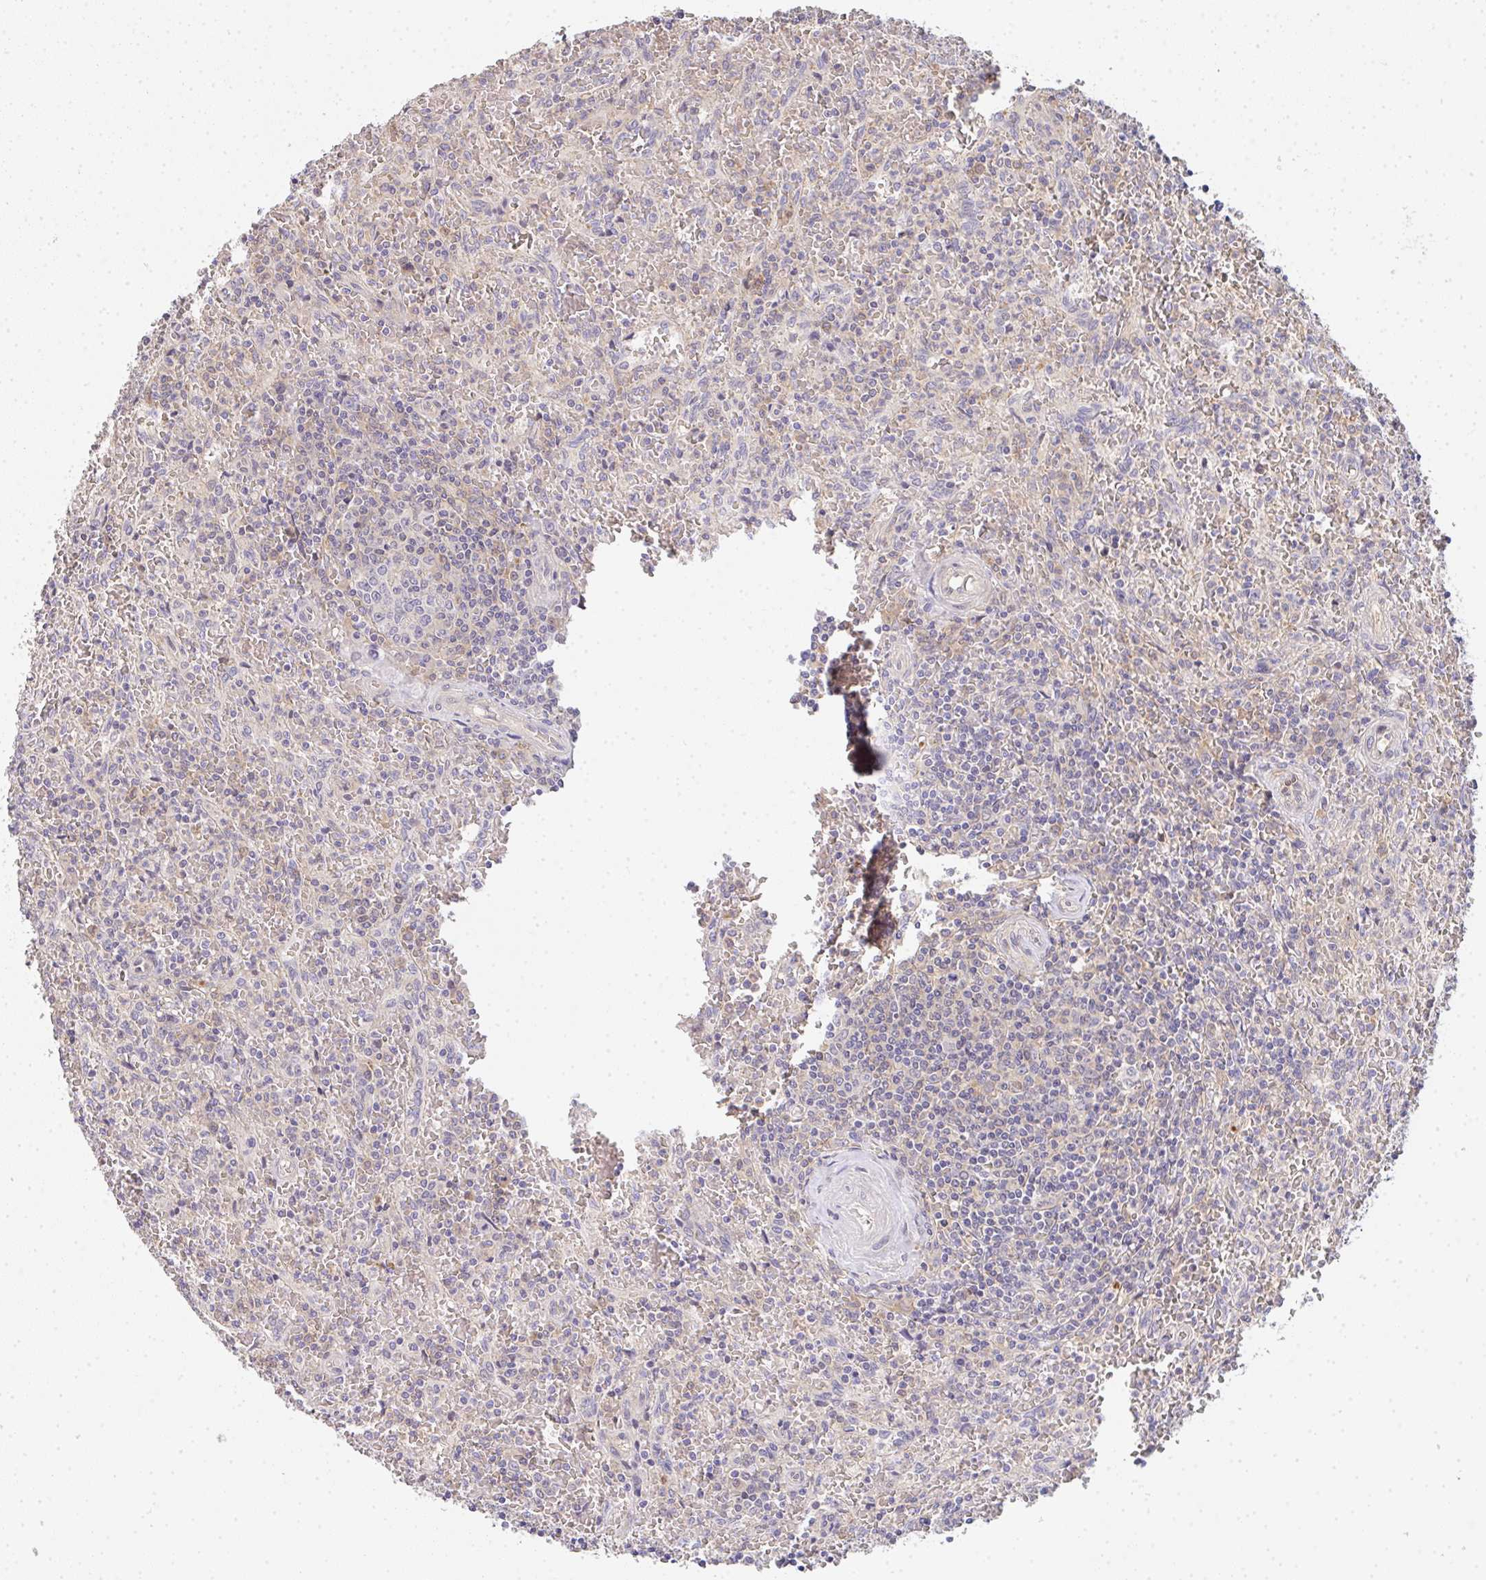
{"staining": {"intensity": "negative", "quantity": "none", "location": "none"}, "tissue": "lymphoma", "cell_type": "Tumor cells", "image_type": "cancer", "snomed": [{"axis": "morphology", "description": "Malignant lymphoma, non-Hodgkin's type, Low grade"}, {"axis": "topography", "description": "Spleen"}], "caption": "Human malignant lymphoma, non-Hodgkin's type (low-grade) stained for a protein using immunohistochemistry reveals no expression in tumor cells.", "gene": "EEF1AKMT1", "patient": {"sex": "female", "age": 64}}